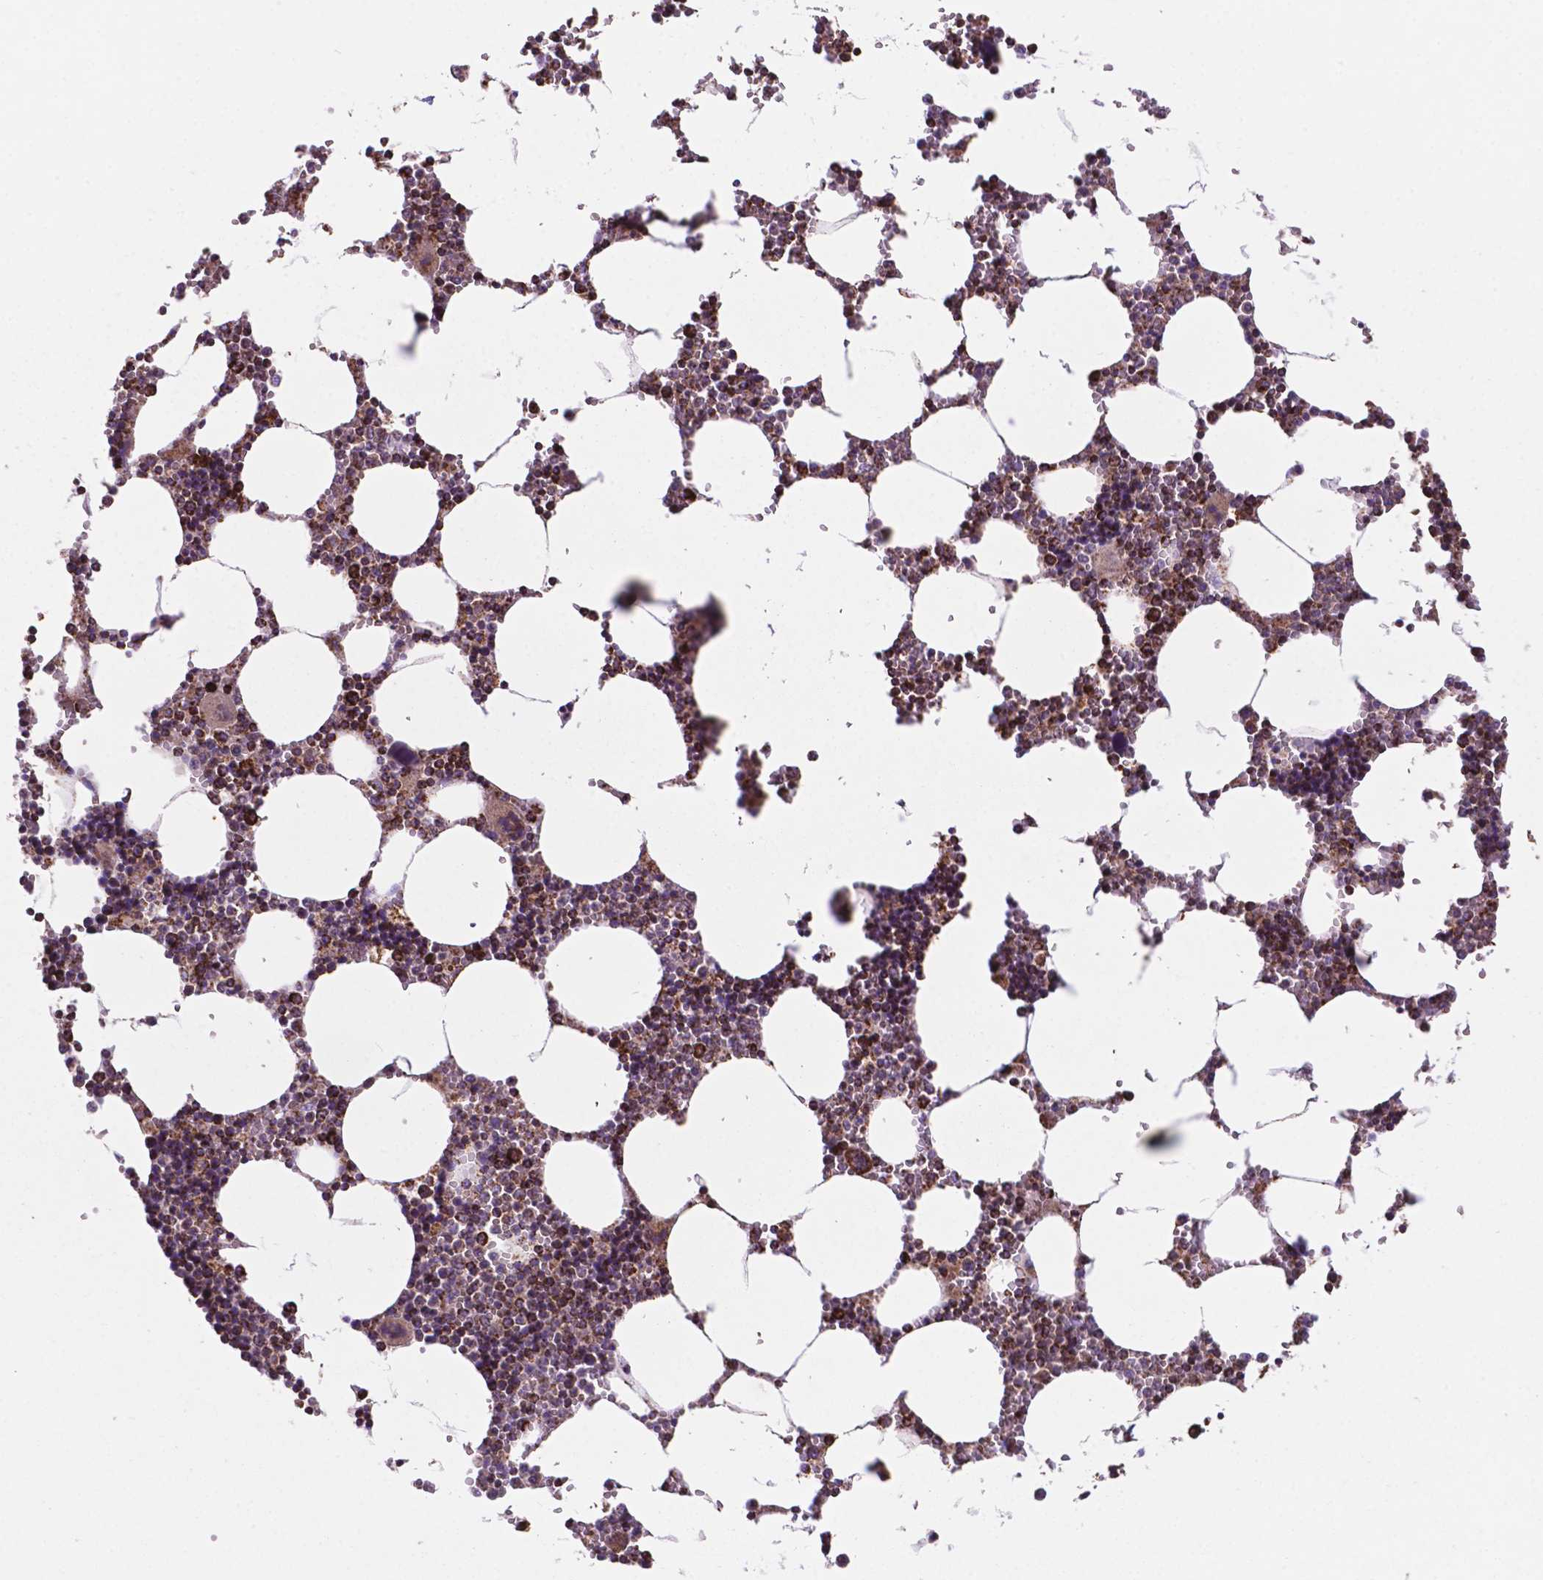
{"staining": {"intensity": "strong", "quantity": ">75%", "location": "cytoplasmic/membranous"}, "tissue": "bone marrow", "cell_type": "Hematopoietic cells", "image_type": "normal", "snomed": [{"axis": "morphology", "description": "Normal tissue, NOS"}, {"axis": "topography", "description": "Bone marrow"}], "caption": "Hematopoietic cells display strong cytoplasmic/membranous staining in about >75% of cells in unremarkable bone marrow. The protein of interest is stained brown, and the nuclei are stained in blue (DAB IHC with brightfield microscopy, high magnification).", "gene": "HSPD1", "patient": {"sex": "male", "age": 54}}